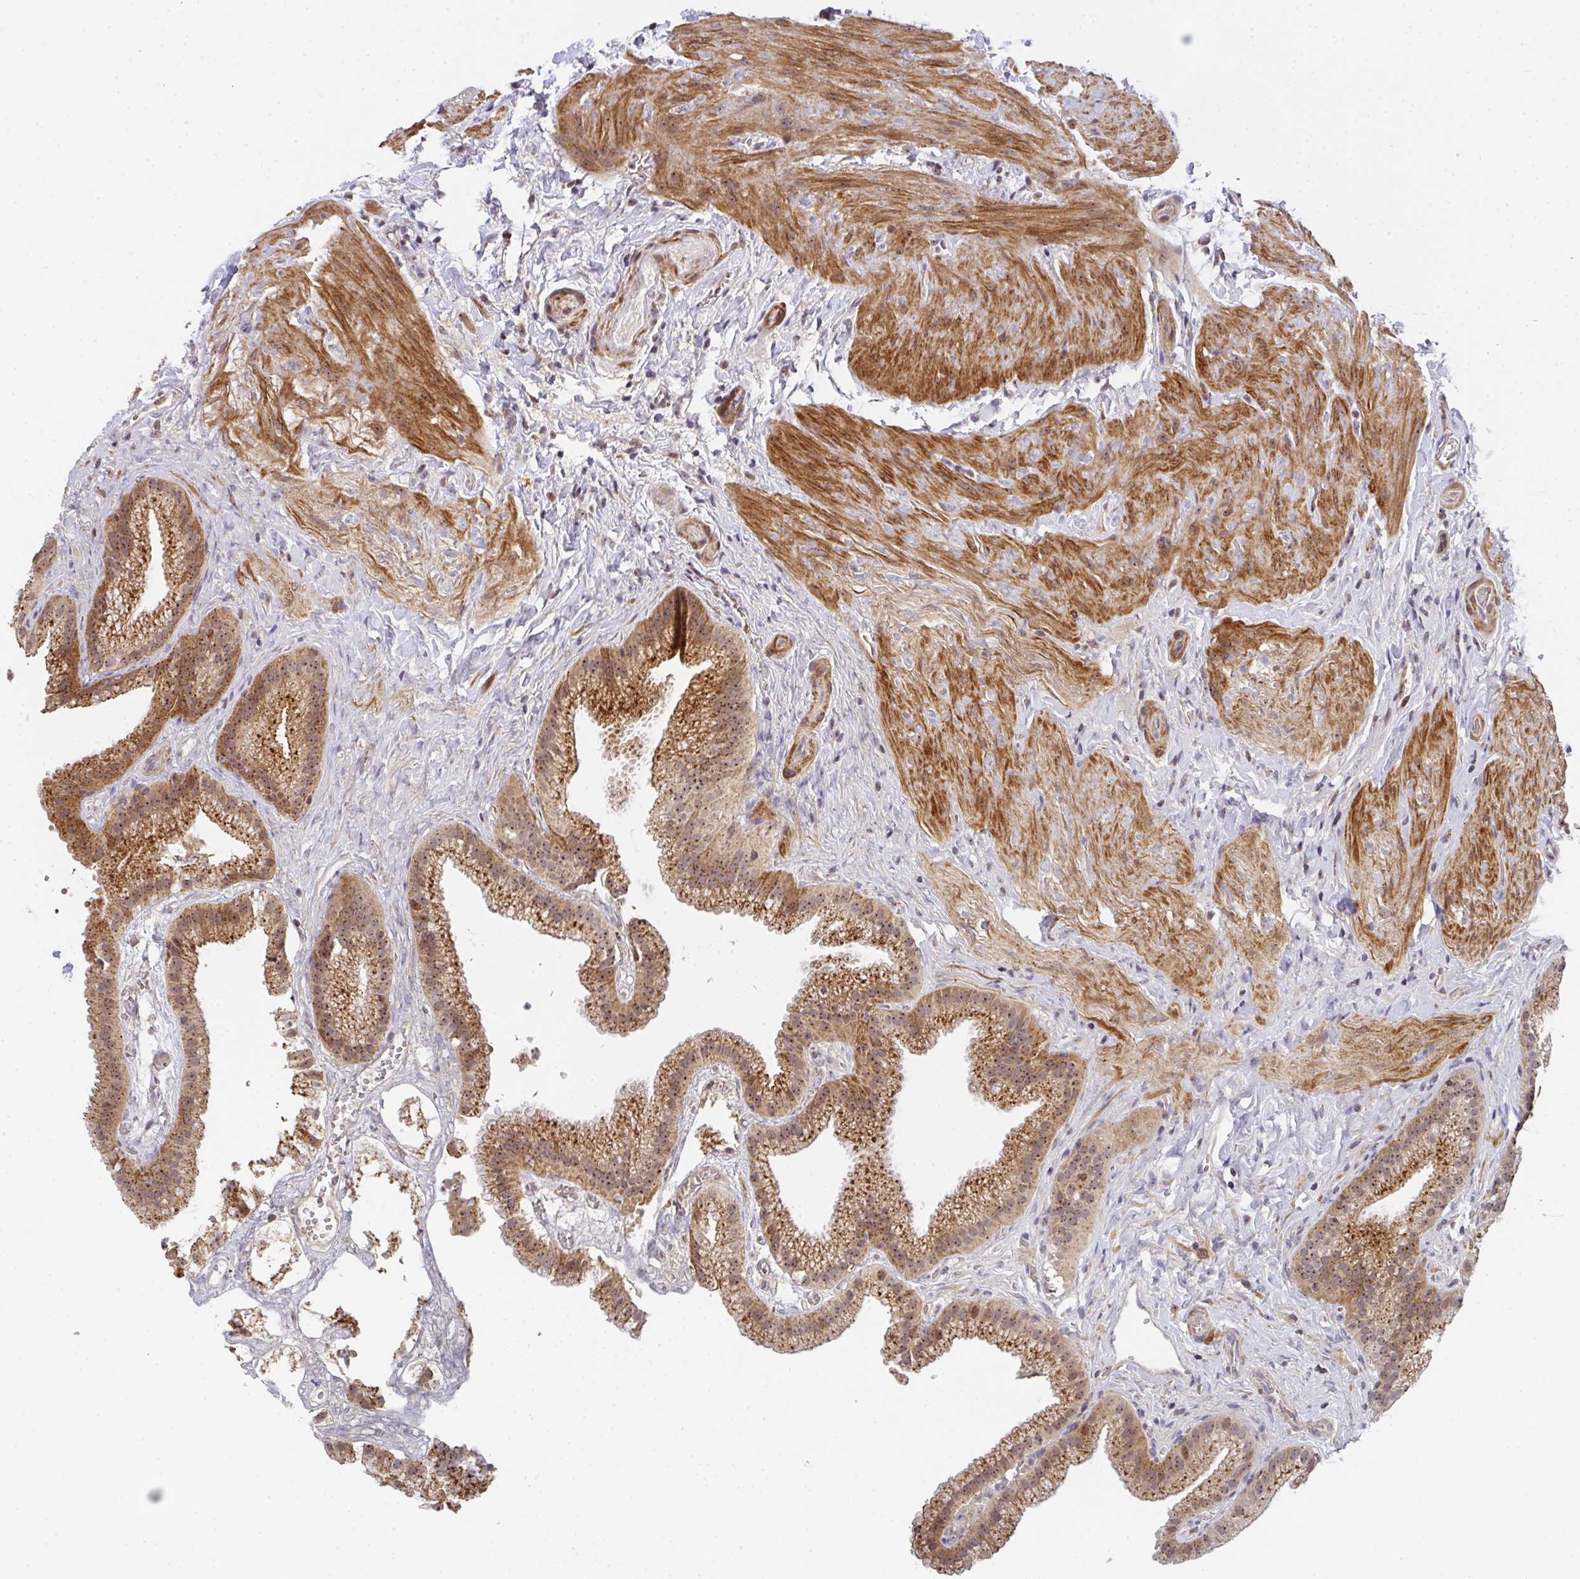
{"staining": {"intensity": "moderate", "quantity": ">75%", "location": "cytoplasmic/membranous,nuclear"}, "tissue": "gallbladder", "cell_type": "Glandular cells", "image_type": "normal", "snomed": [{"axis": "morphology", "description": "Normal tissue, NOS"}, {"axis": "topography", "description": "Gallbladder"}], "caption": "DAB immunohistochemical staining of normal gallbladder exhibits moderate cytoplasmic/membranous,nuclear protein staining in about >75% of glandular cells. Using DAB (3,3'-diaminobenzidine) (brown) and hematoxylin (blue) stains, captured at high magnification using brightfield microscopy.", "gene": "SIMC1", "patient": {"sex": "female", "age": 63}}